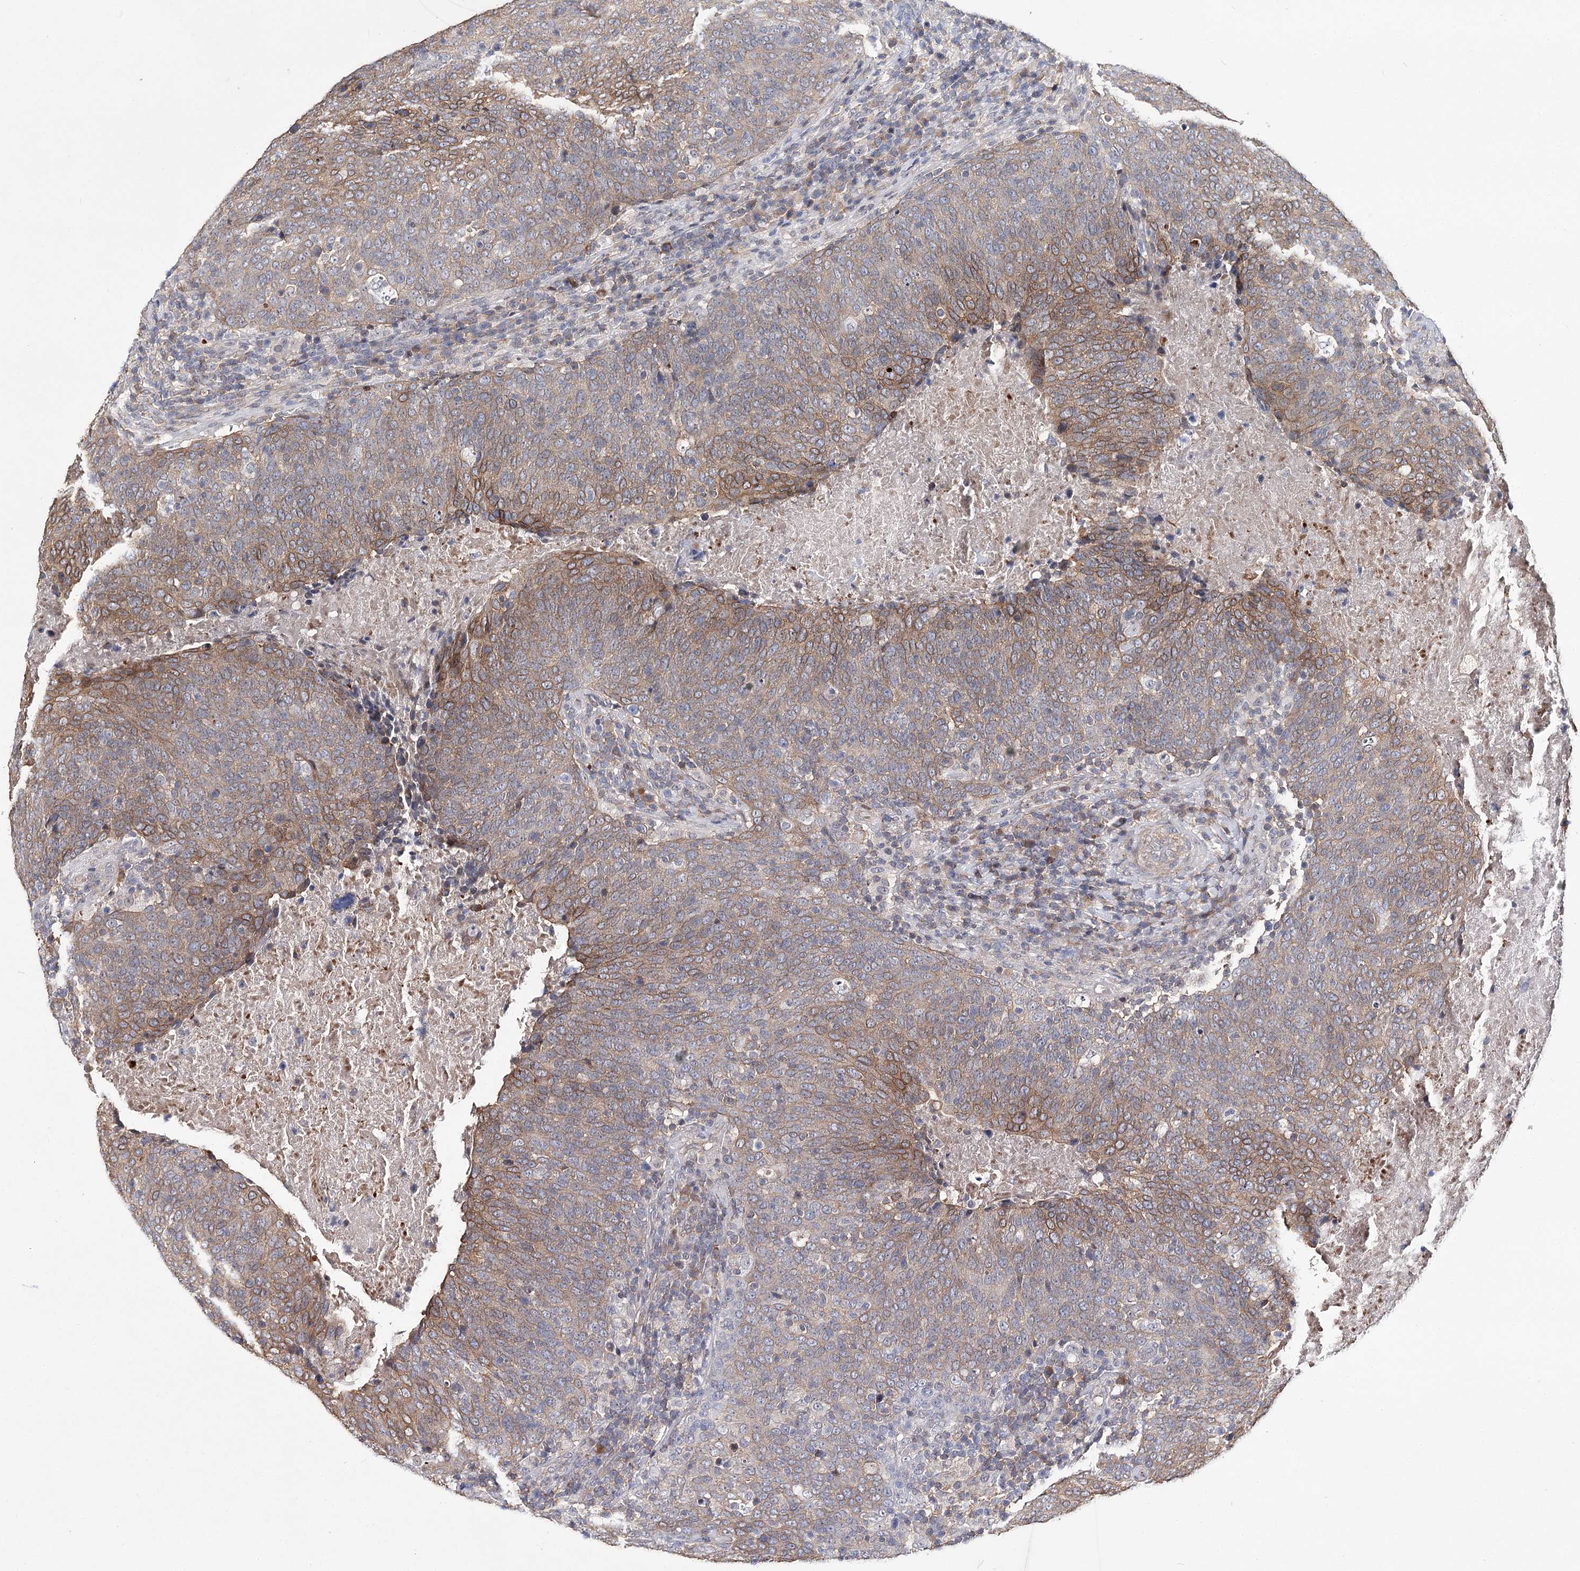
{"staining": {"intensity": "moderate", "quantity": "25%-75%", "location": "cytoplasmic/membranous"}, "tissue": "head and neck cancer", "cell_type": "Tumor cells", "image_type": "cancer", "snomed": [{"axis": "morphology", "description": "Squamous cell carcinoma, NOS"}, {"axis": "morphology", "description": "Squamous cell carcinoma, metastatic, NOS"}, {"axis": "topography", "description": "Lymph node"}, {"axis": "topography", "description": "Head-Neck"}], "caption": "A brown stain shows moderate cytoplasmic/membranous staining of a protein in human head and neck cancer tumor cells. The protein is shown in brown color, while the nuclei are stained blue.", "gene": "TMEM218", "patient": {"sex": "male", "age": 62}}